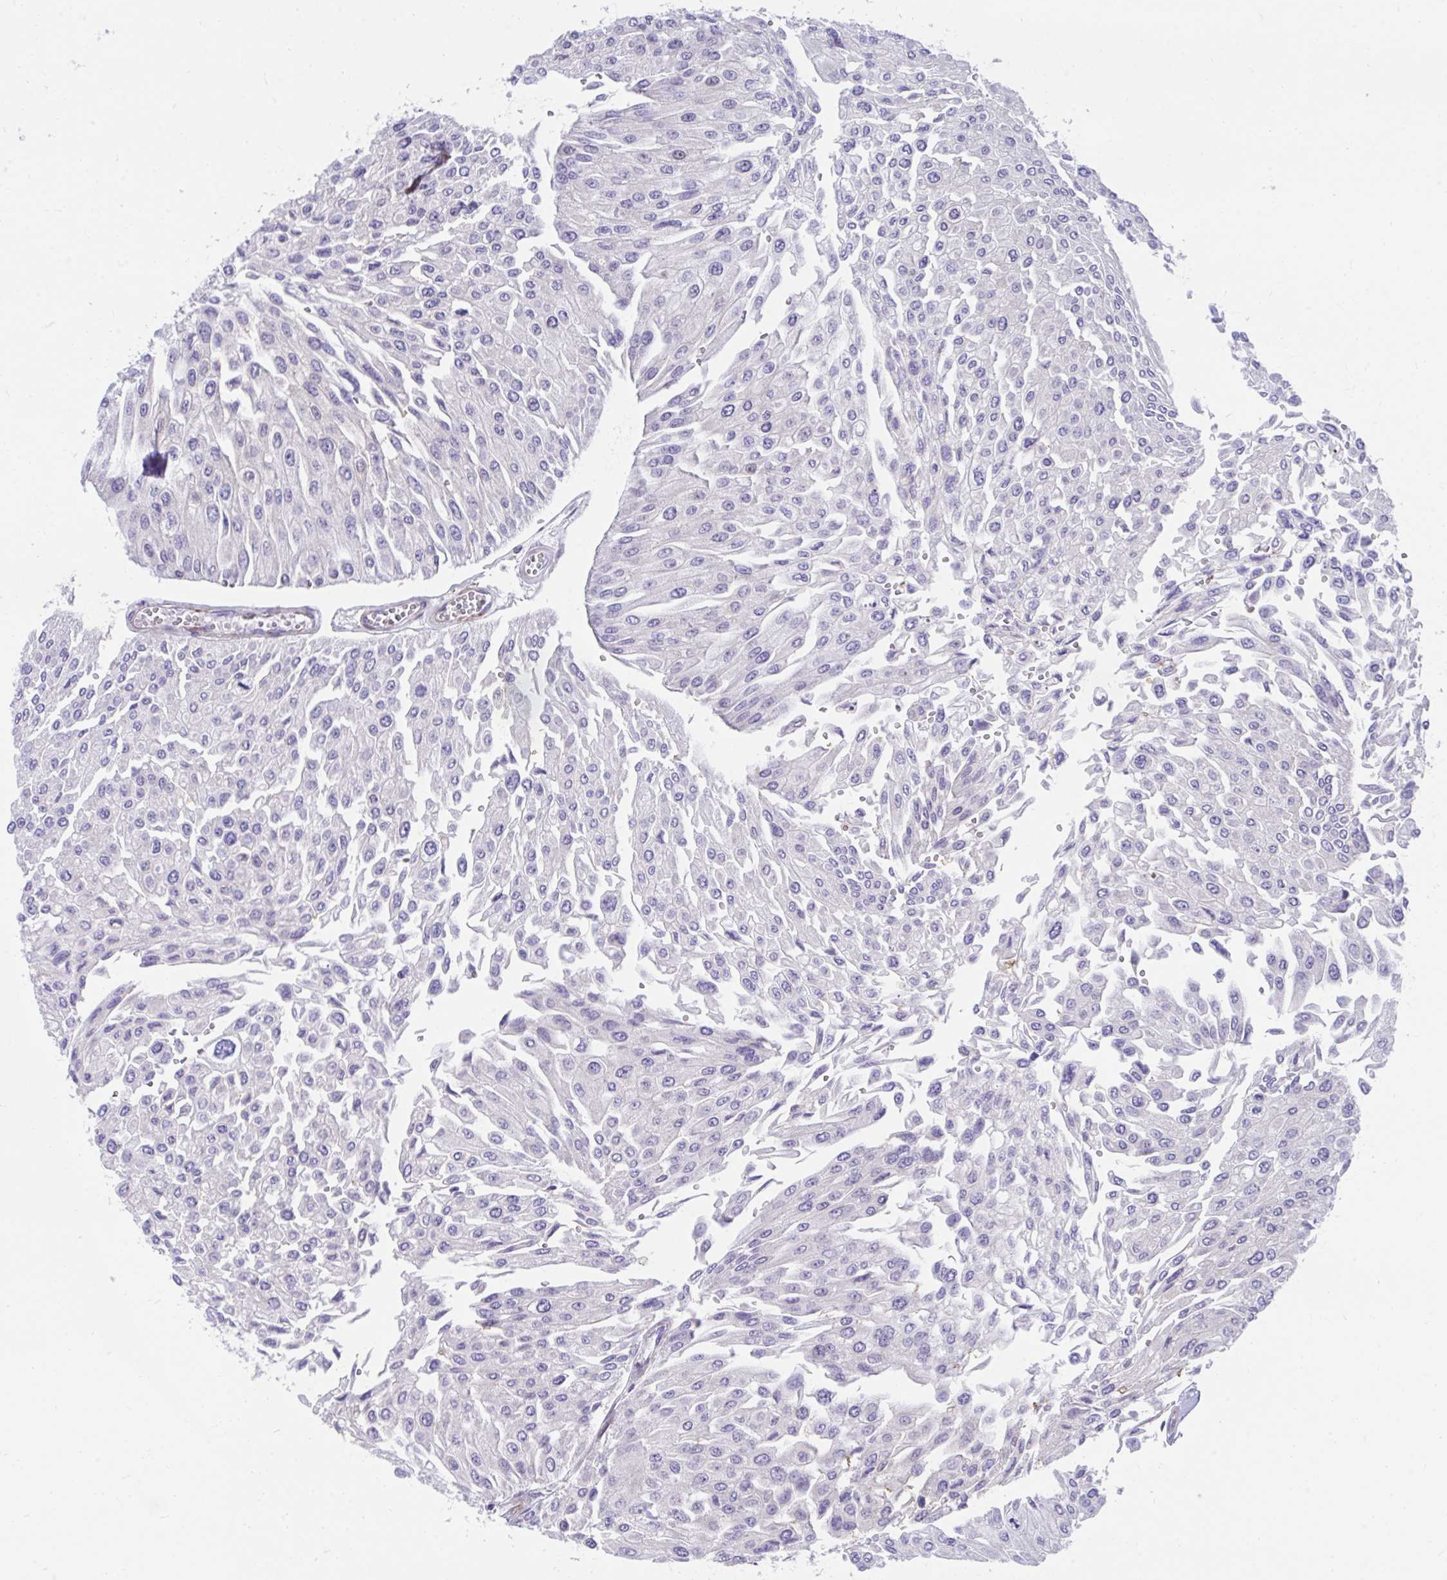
{"staining": {"intensity": "negative", "quantity": "none", "location": "none"}, "tissue": "urothelial cancer", "cell_type": "Tumor cells", "image_type": "cancer", "snomed": [{"axis": "morphology", "description": "Urothelial carcinoma, NOS"}, {"axis": "topography", "description": "Urinary bladder"}], "caption": "Tumor cells show no significant protein expression in urothelial cancer.", "gene": "CSTB", "patient": {"sex": "male", "age": 67}}